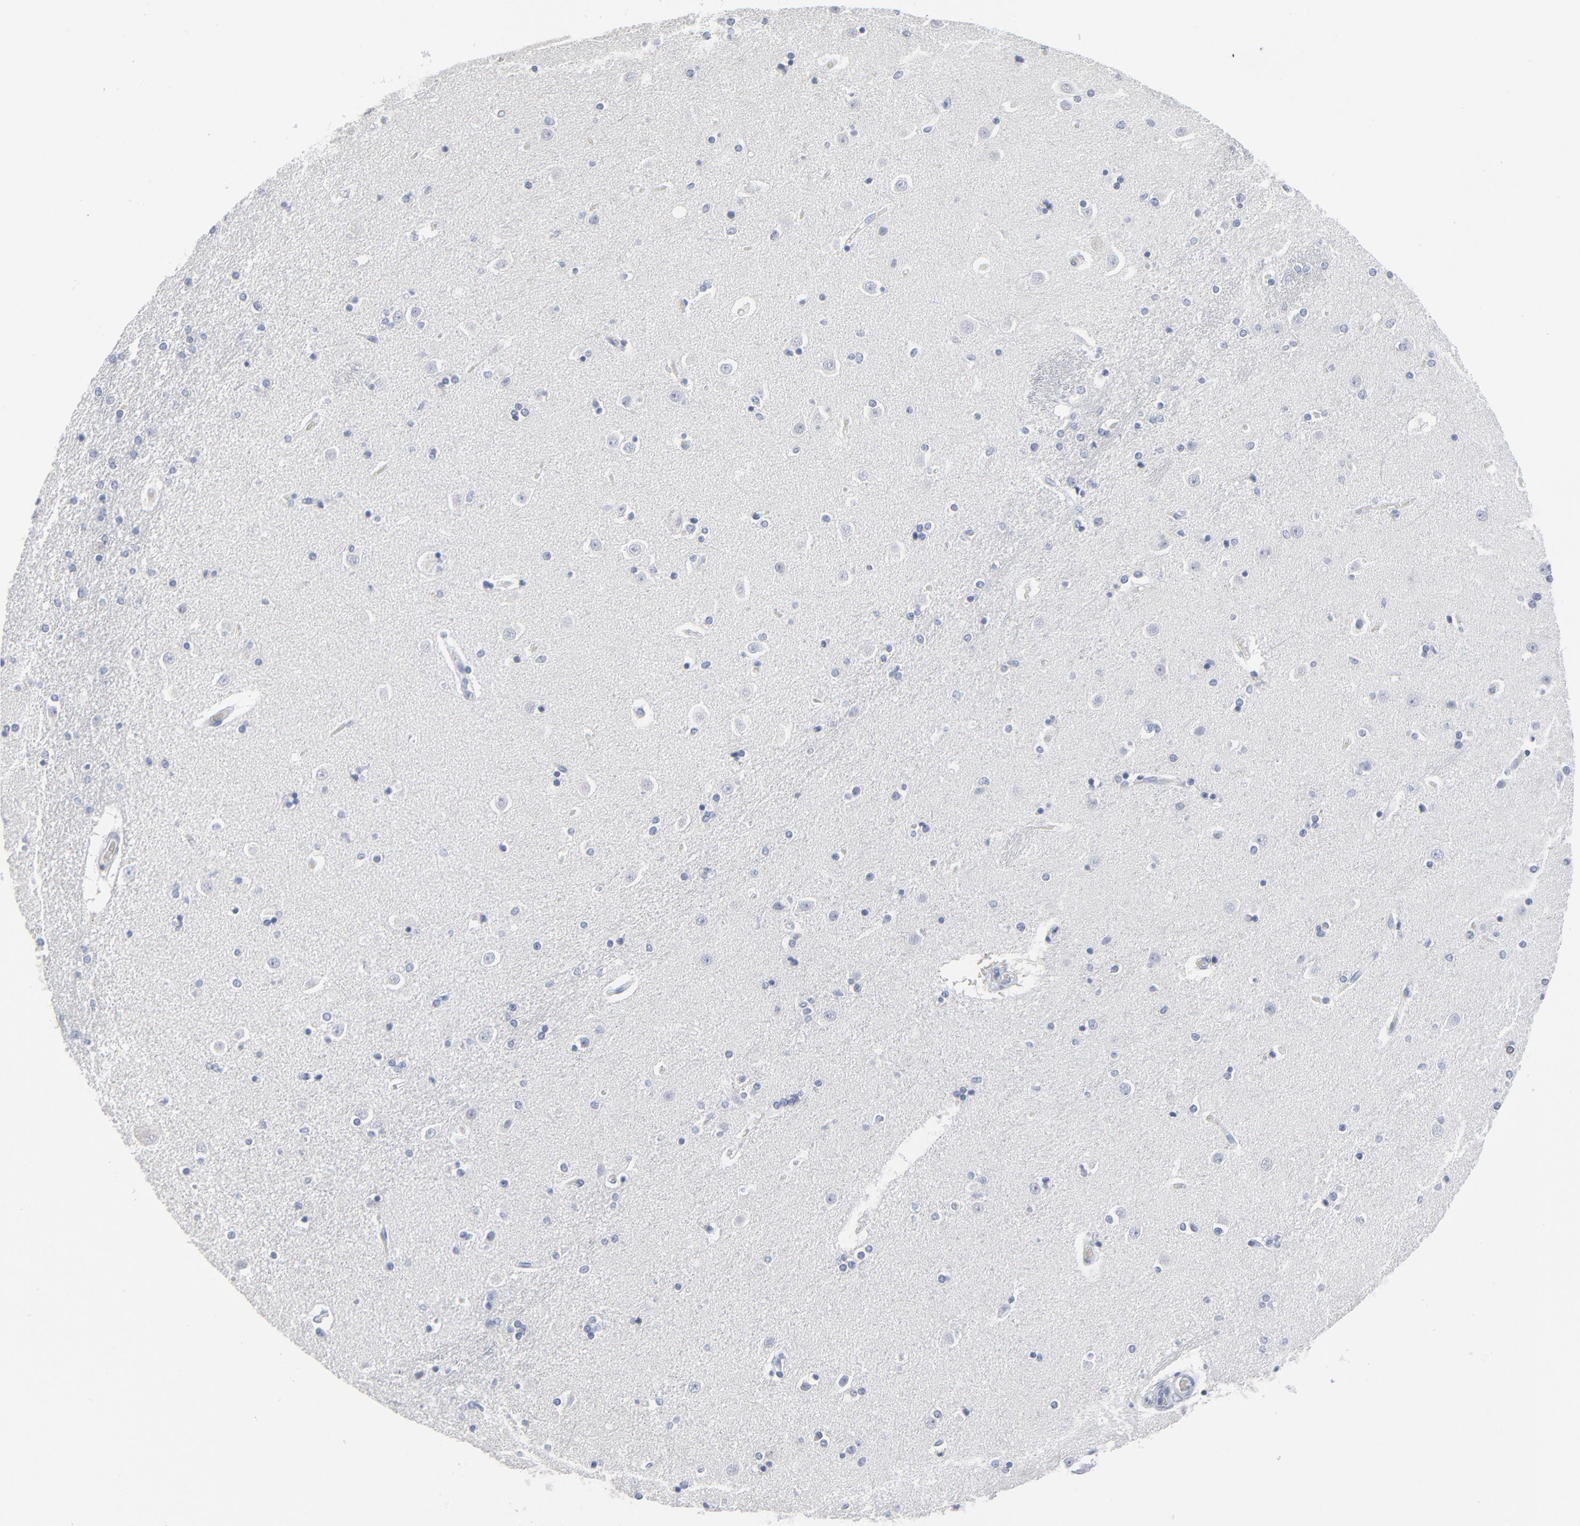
{"staining": {"intensity": "negative", "quantity": "none", "location": "none"}, "tissue": "caudate", "cell_type": "Glial cells", "image_type": "normal", "snomed": [{"axis": "morphology", "description": "Normal tissue, NOS"}, {"axis": "topography", "description": "Lateral ventricle wall"}], "caption": "IHC histopathology image of unremarkable caudate: caudate stained with DAB (3,3'-diaminobenzidine) displays no significant protein positivity in glial cells. (DAB IHC, high magnification).", "gene": "PAGE1", "patient": {"sex": "female", "age": 54}}